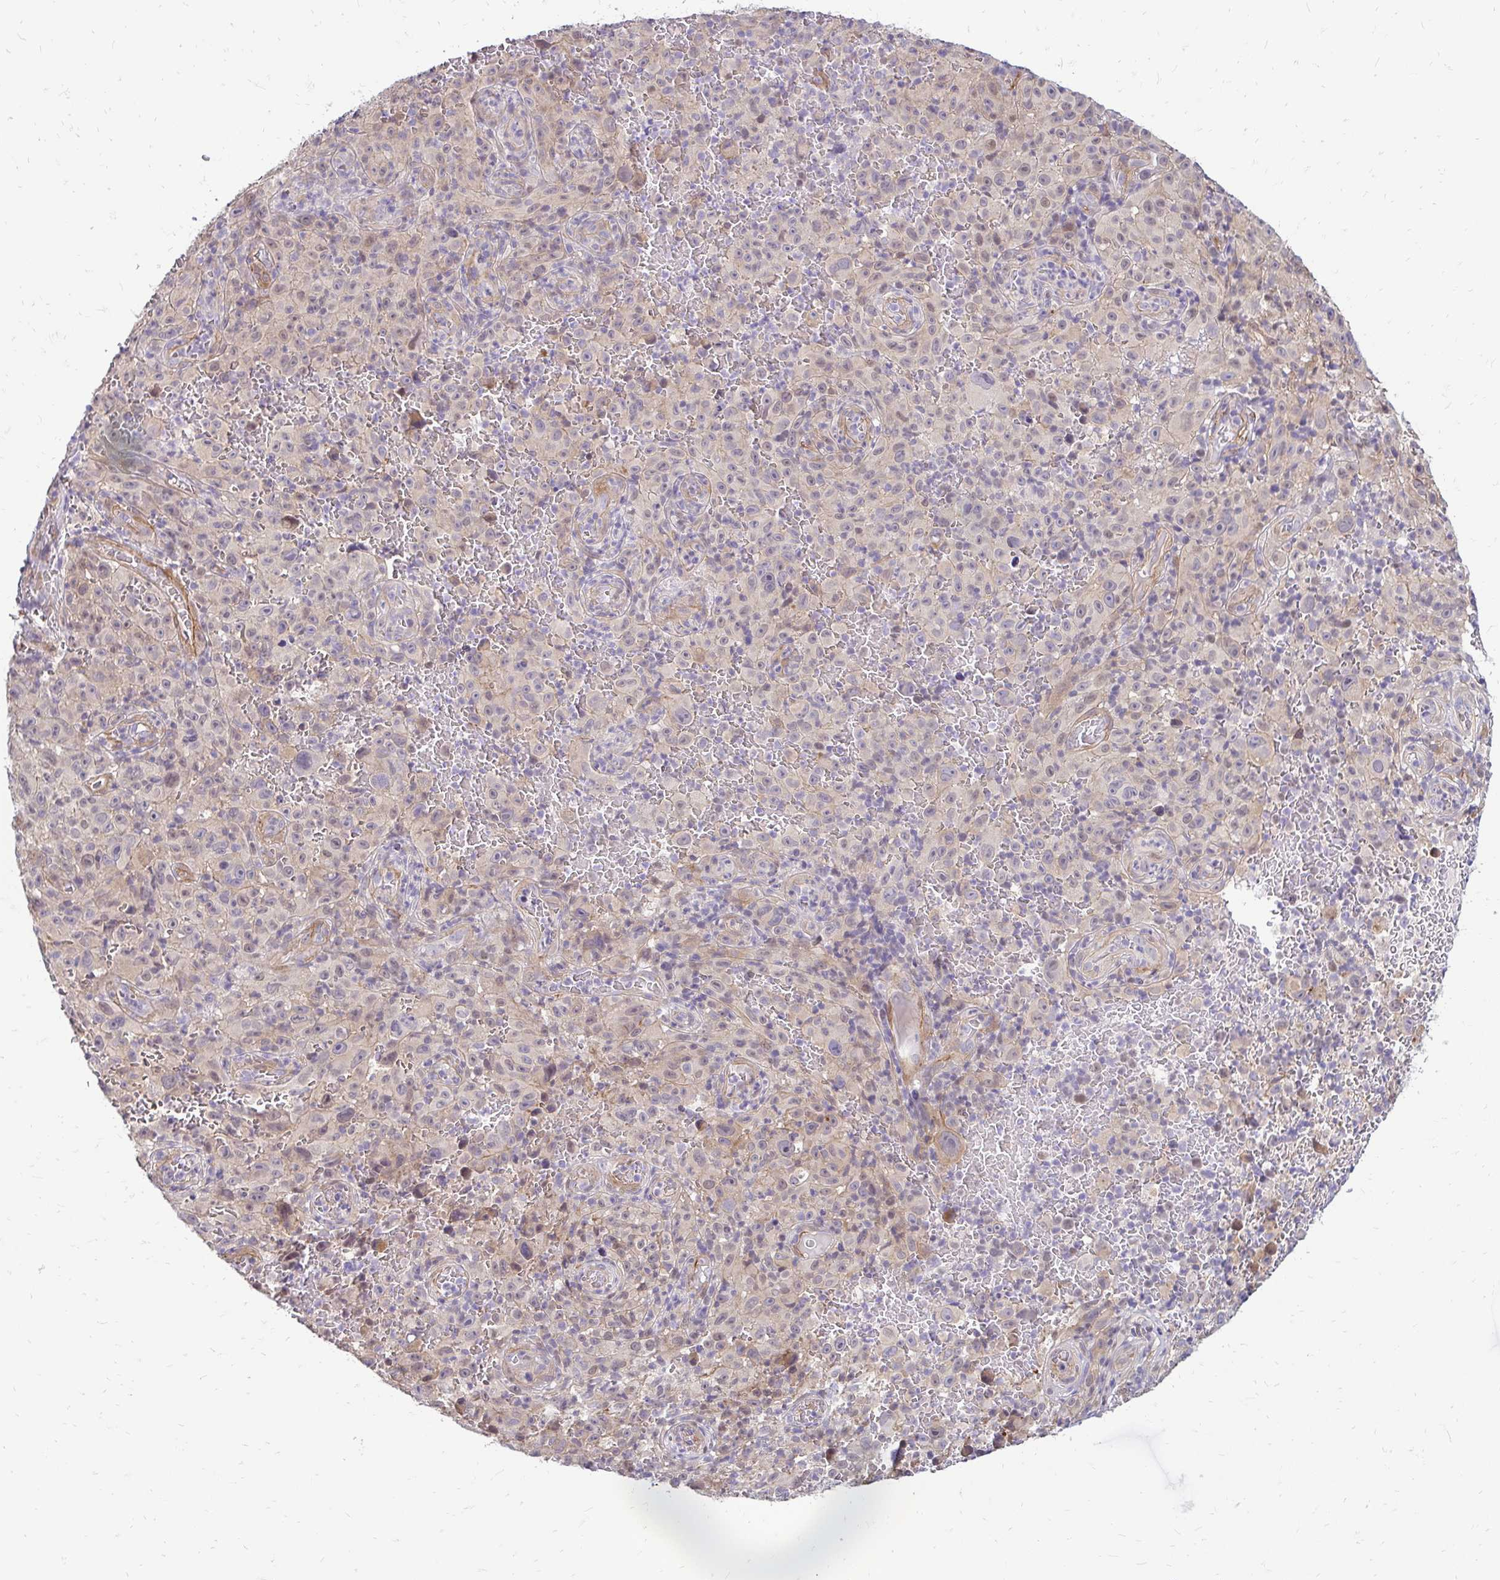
{"staining": {"intensity": "weak", "quantity": "25%-75%", "location": "nuclear"}, "tissue": "melanoma", "cell_type": "Tumor cells", "image_type": "cancer", "snomed": [{"axis": "morphology", "description": "Malignant melanoma, NOS"}, {"axis": "topography", "description": "Skin"}], "caption": "The immunohistochemical stain shows weak nuclear expression in tumor cells of melanoma tissue.", "gene": "YAP1", "patient": {"sex": "female", "age": 82}}